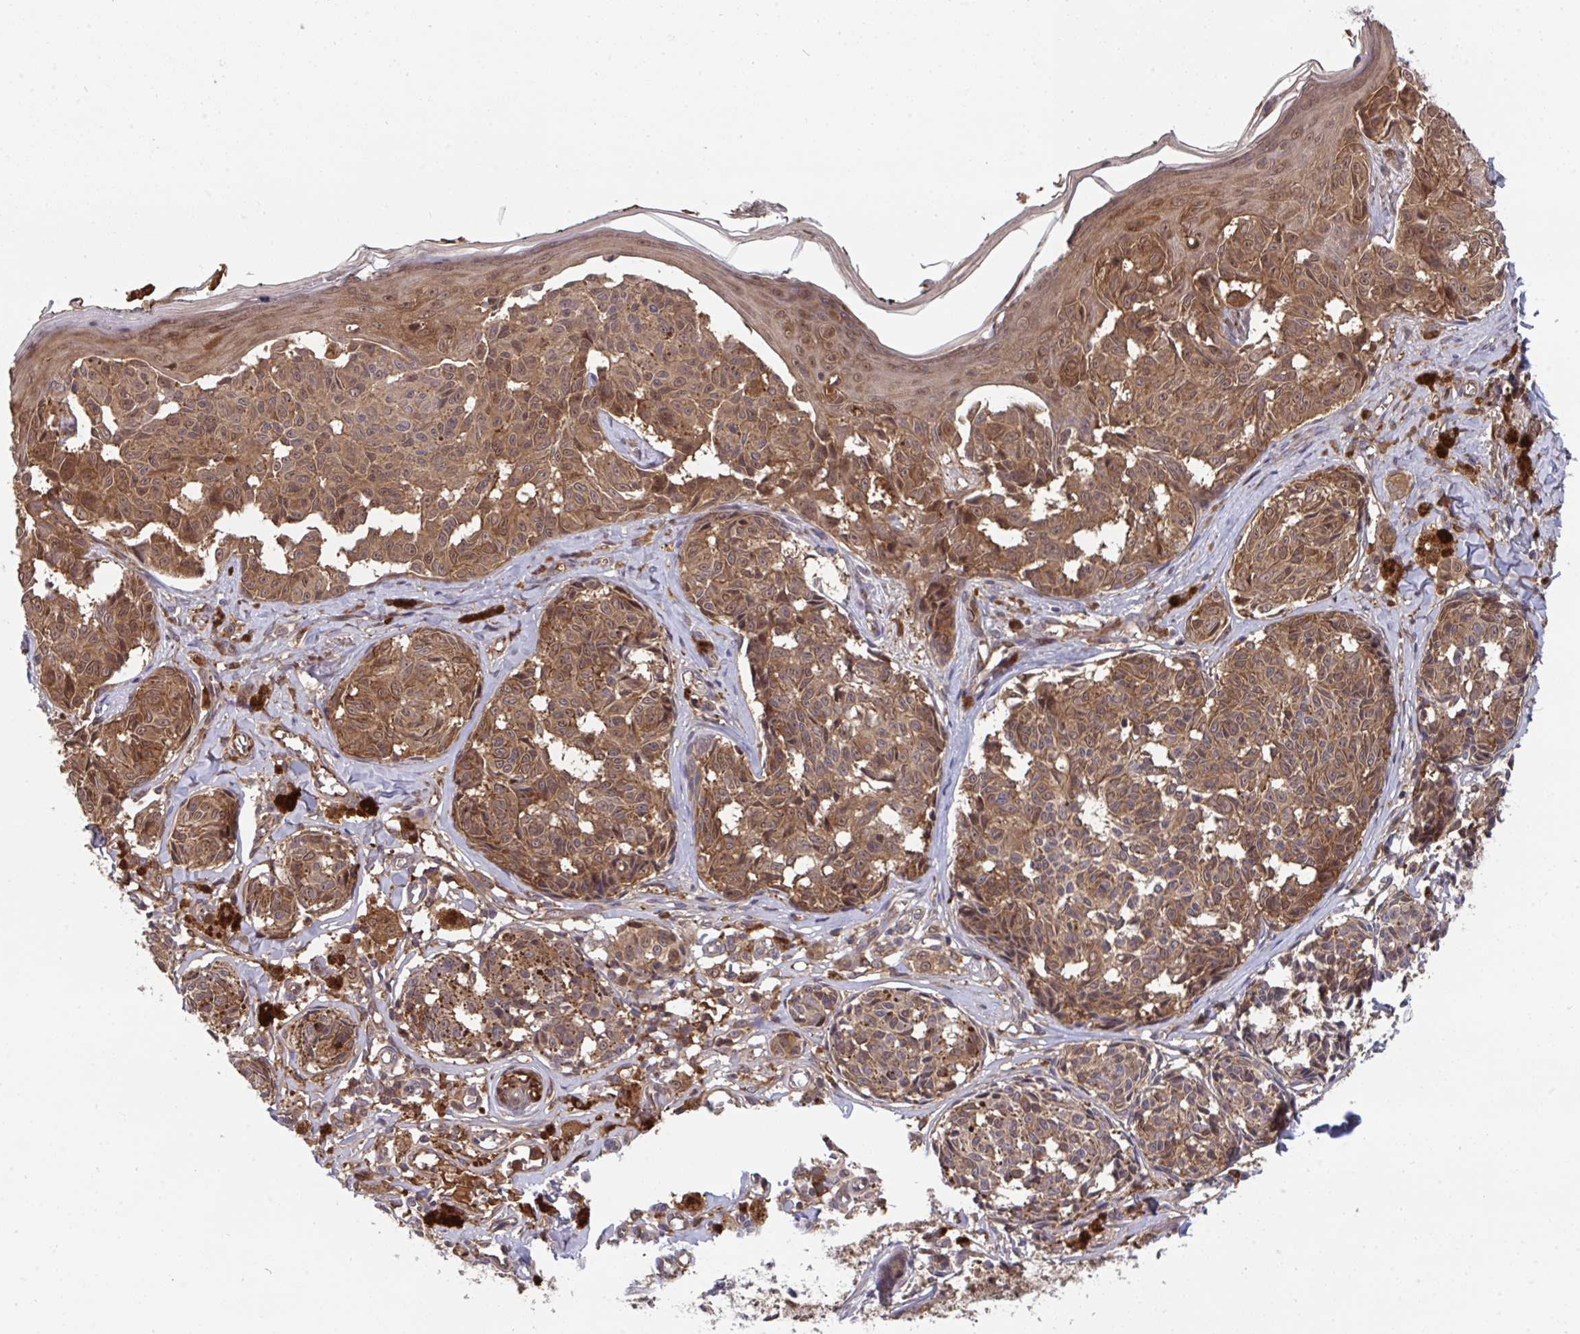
{"staining": {"intensity": "moderate", "quantity": ">75%", "location": "cytoplasmic/membranous,nuclear"}, "tissue": "melanoma", "cell_type": "Tumor cells", "image_type": "cancer", "snomed": [{"axis": "morphology", "description": "Malignant melanoma, NOS"}, {"axis": "topography", "description": "Skin"}], "caption": "High-power microscopy captured an immunohistochemistry (IHC) histopathology image of melanoma, revealing moderate cytoplasmic/membranous and nuclear expression in approximately >75% of tumor cells.", "gene": "TIGAR", "patient": {"sex": "female", "age": 43}}